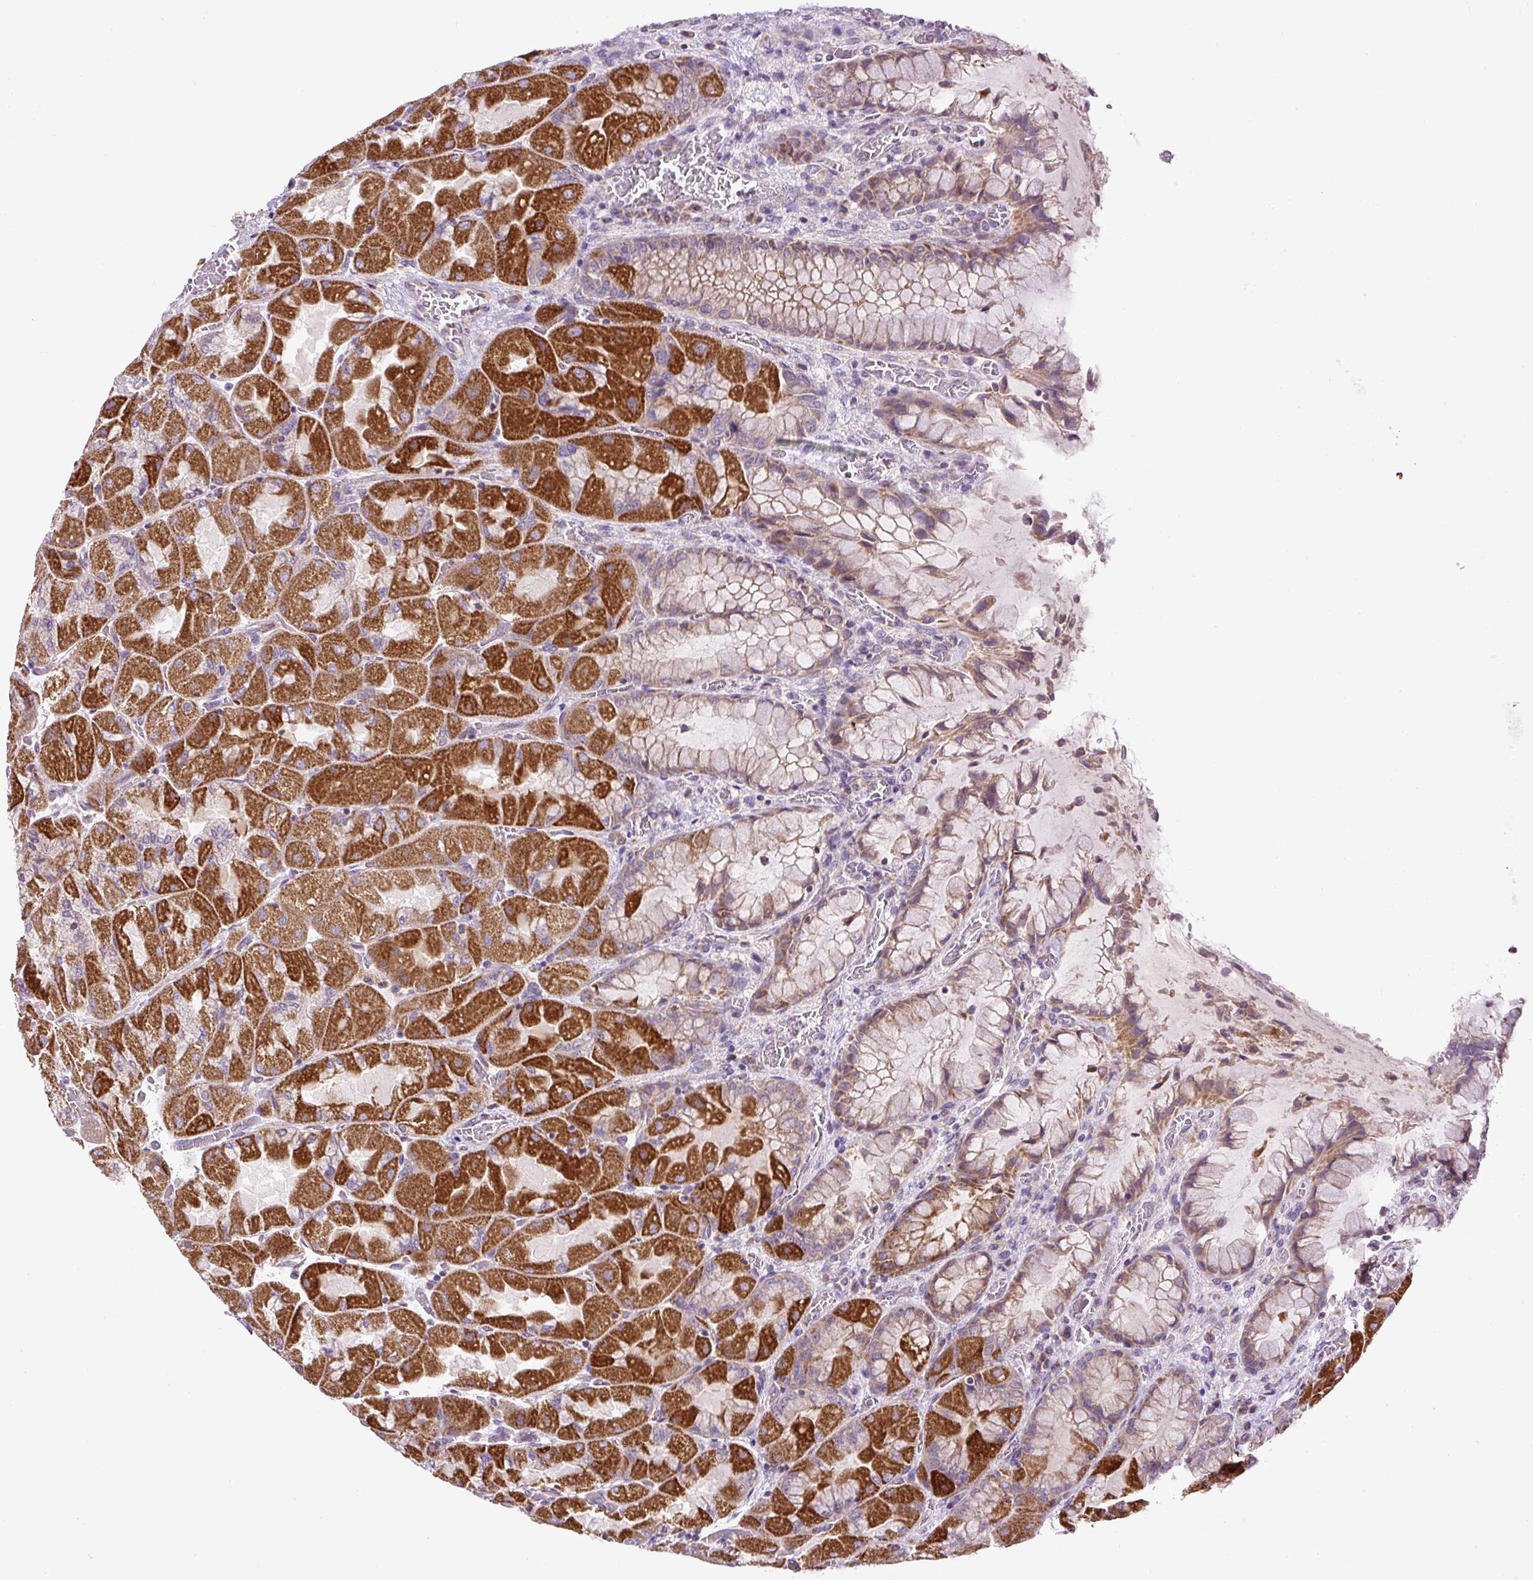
{"staining": {"intensity": "strong", "quantity": ">75%", "location": "cytoplasmic/membranous"}, "tissue": "stomach", "cell_type": "Glandular cells", "image_type": "normal", "snomed": [{"axis": "morphology", "description": "Normal tissue, NOS"}, {"axis": "topography", "description": "Stomach"}], "caption": "Glandular cells display high levels of strong cytoplasmic/membranous staining in approximately >75% of cells in unremarkable stomach.", "gene": "ZNF547", "patient": {"sex": "female", "age": 61}}